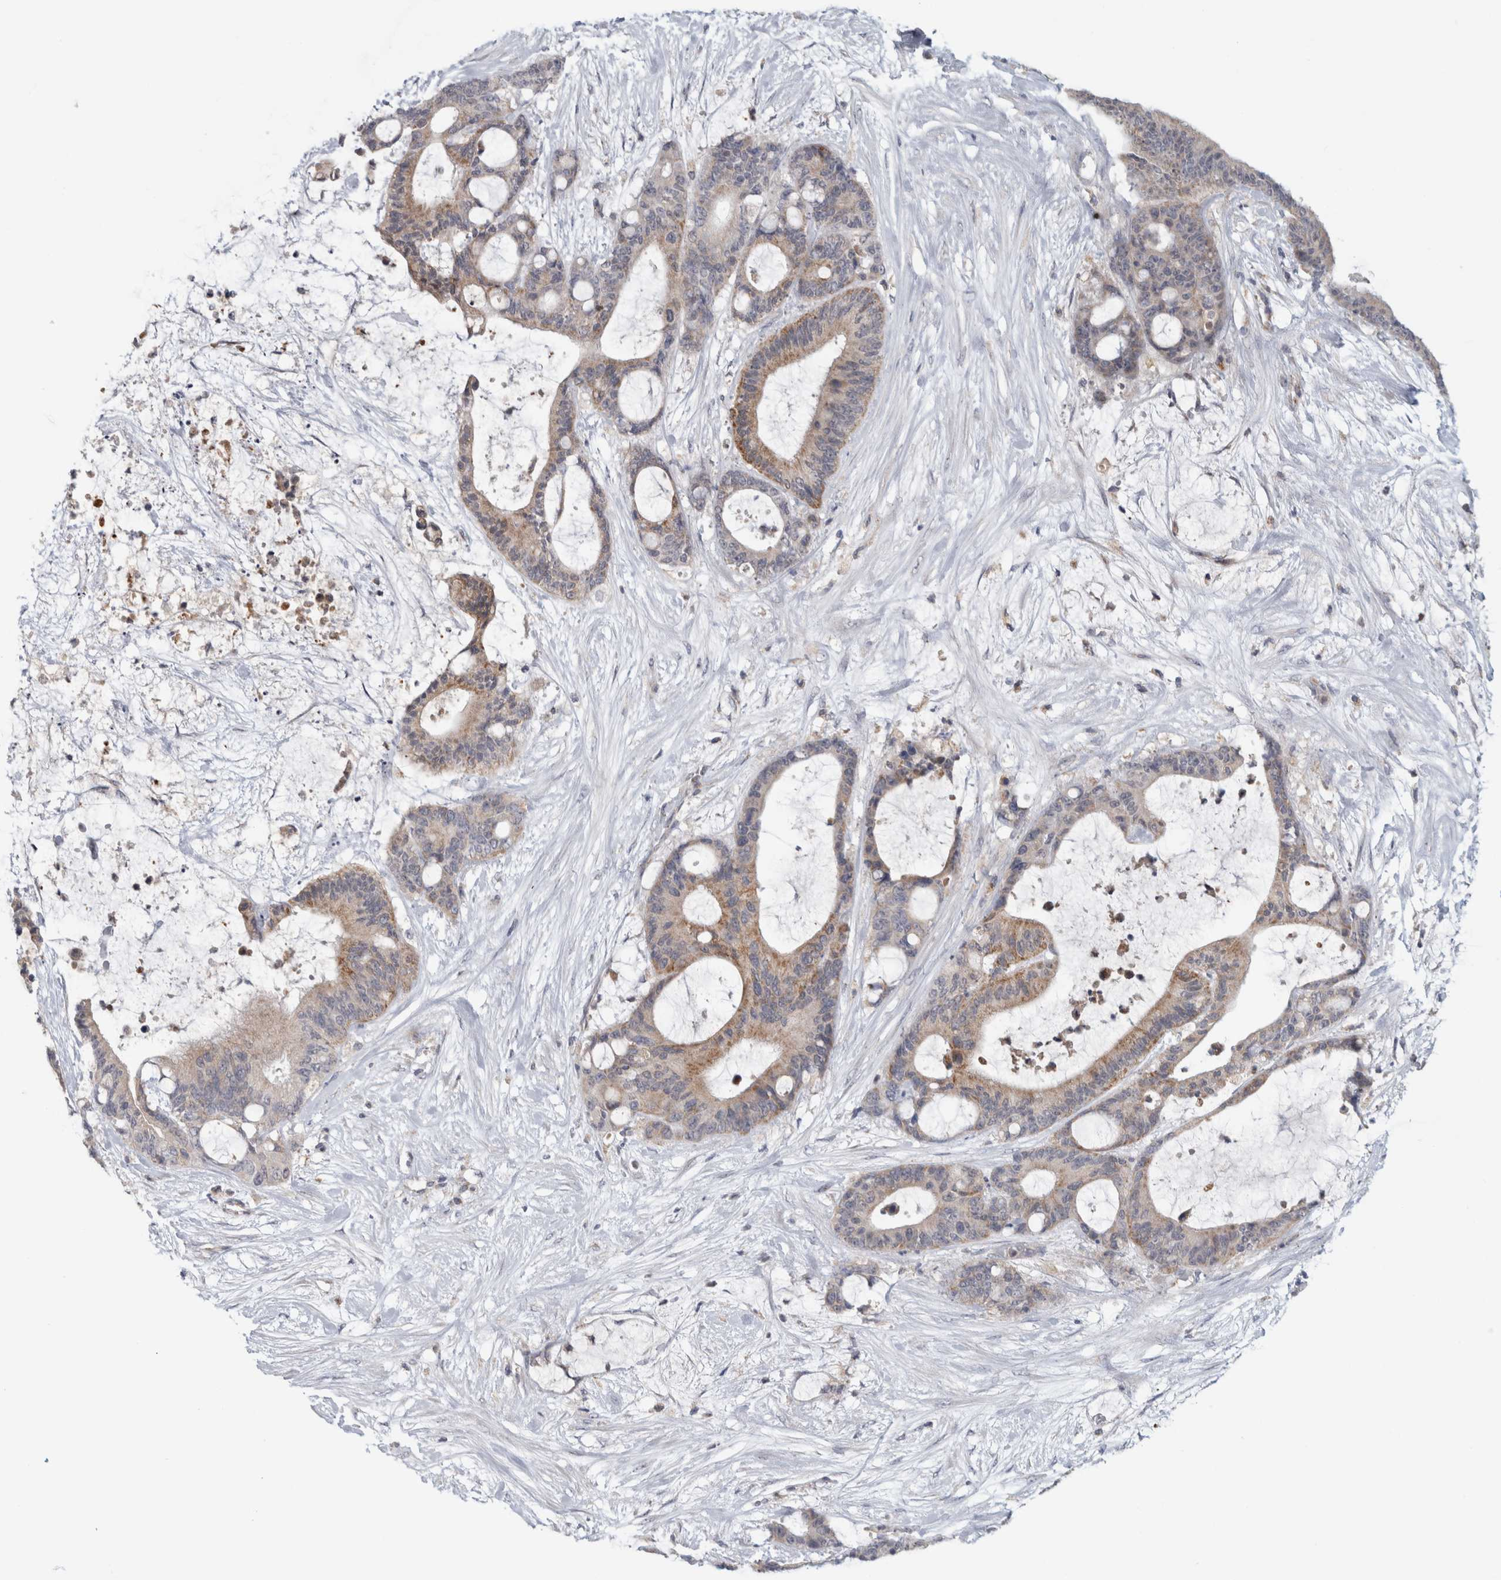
{"staining": {"intensity": "moderate", "quantity": ">75%", "location": "cytoplasmic/membranous"}, "tissue": "liver cancer", "cell_type": "Tumor cells", "image_type": "cancer", "snomed": [{"axis": "morphology", "description": "Cholangiocarcinoma"}, {"axis": "topography", "description": "Liver"}], "caption": "Cholangiocarcinoma (liver) tissue displays moderate cytoplasmic/membranous positivity in approximately >75% of tumor cells, visualized by immunohistochemistry. The staining is performed using DAB brown chromogen to label protein expression. The nuclei are counter-stained blue using hematoxylin.", "gene": "RAB18", "patient": {"sex": "female", "age": 73}}